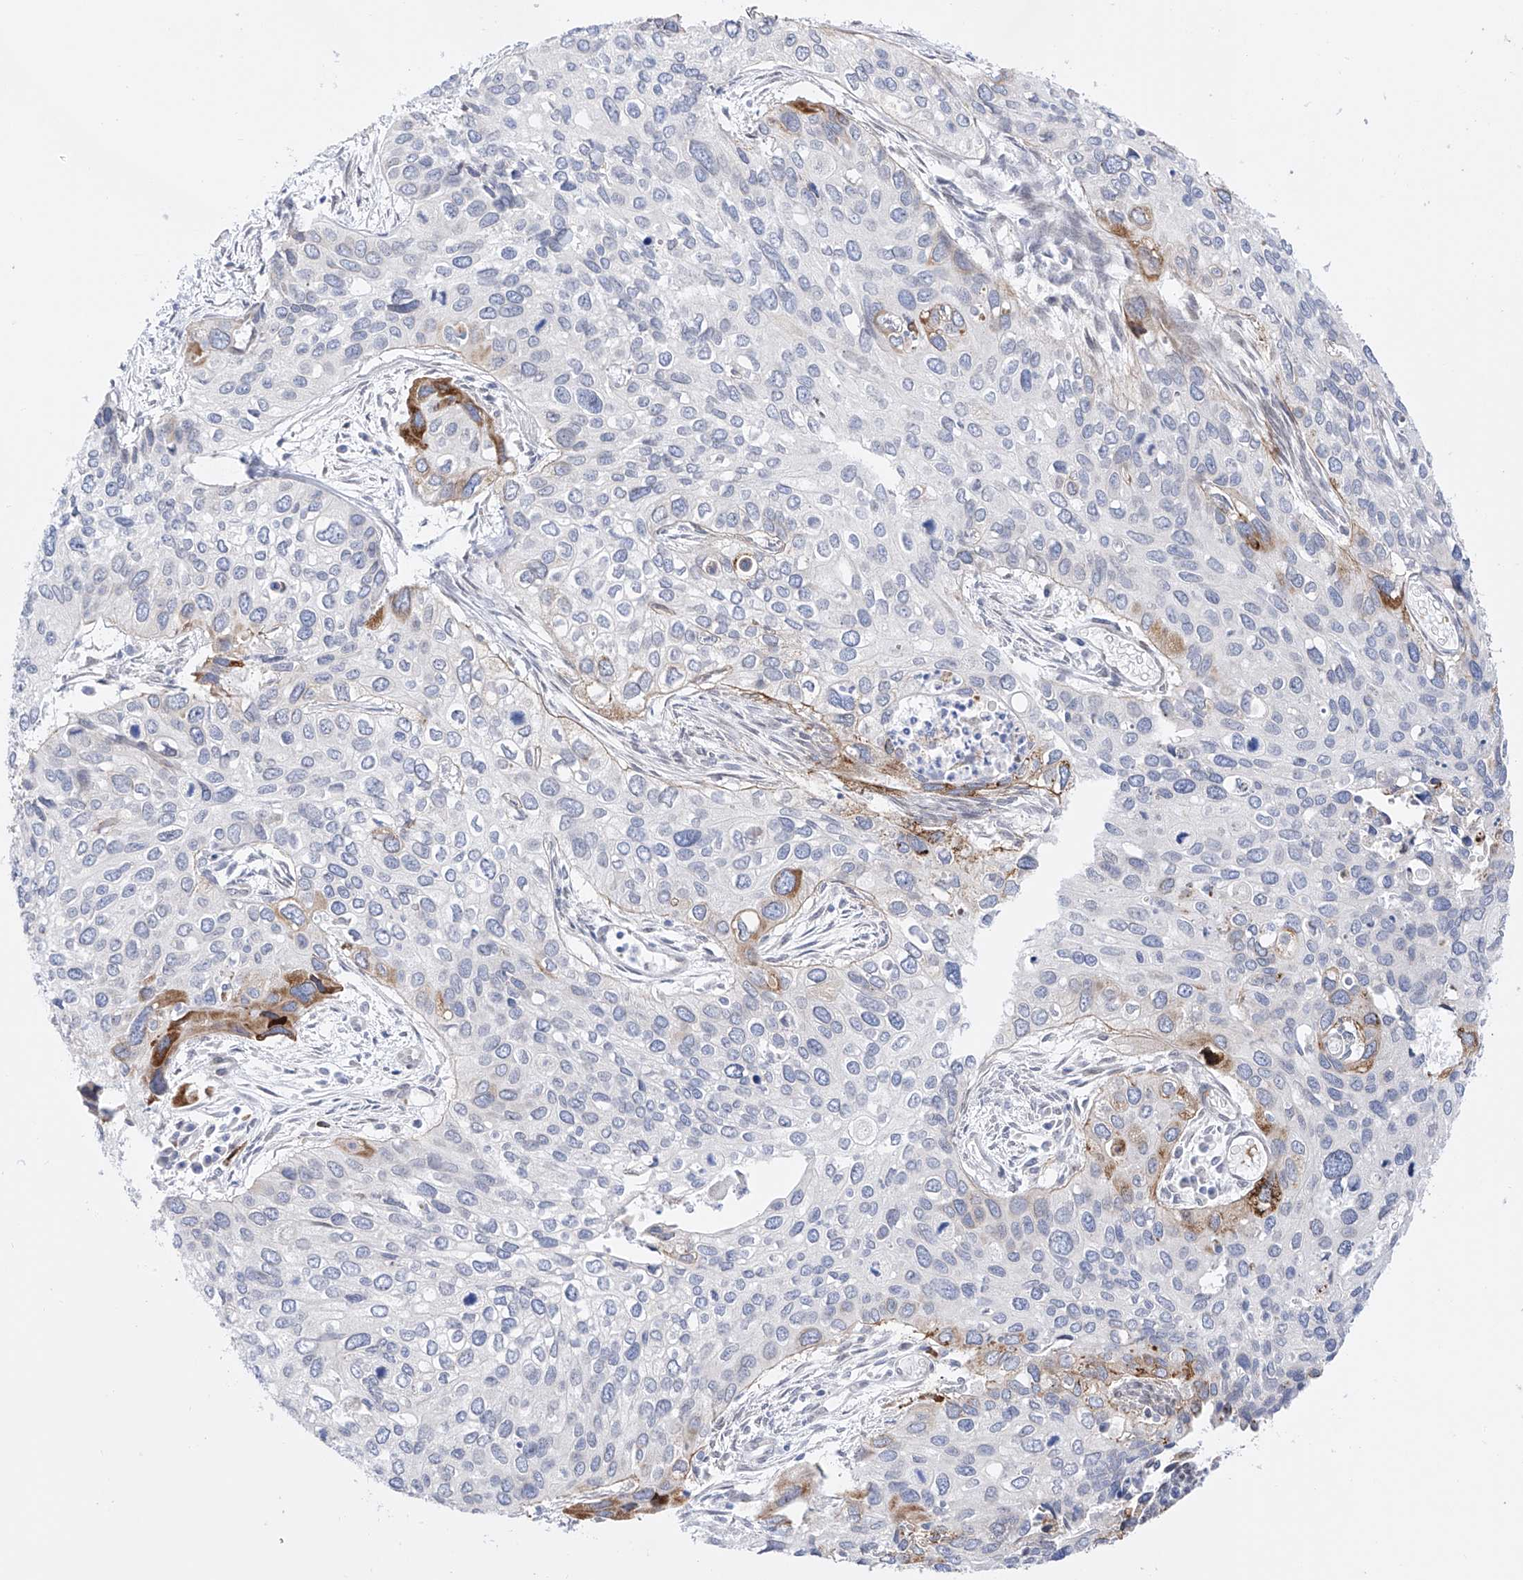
{"staining": {"intensity": "moderate", "quantity": "<25%", "location": "cytoplasmic/membranous"}, "tissue": "cervical cancer", "cell_type": "Tumor cells", "image_type": "cancer", "snomed": [{"axis": "morphology", "description": "Squamous cell carcinoma, NOS"}, {"axis": "topography", "description": "Cervix"}], "caption": "Immunohistochemical staining of cervical cancer reveals low levels of moderate cytoplasmic/membranous staining in approximately <25% of tumor cells.", "gene": "LCLAT1", "patient": {"sex": "female", "age": 55}}